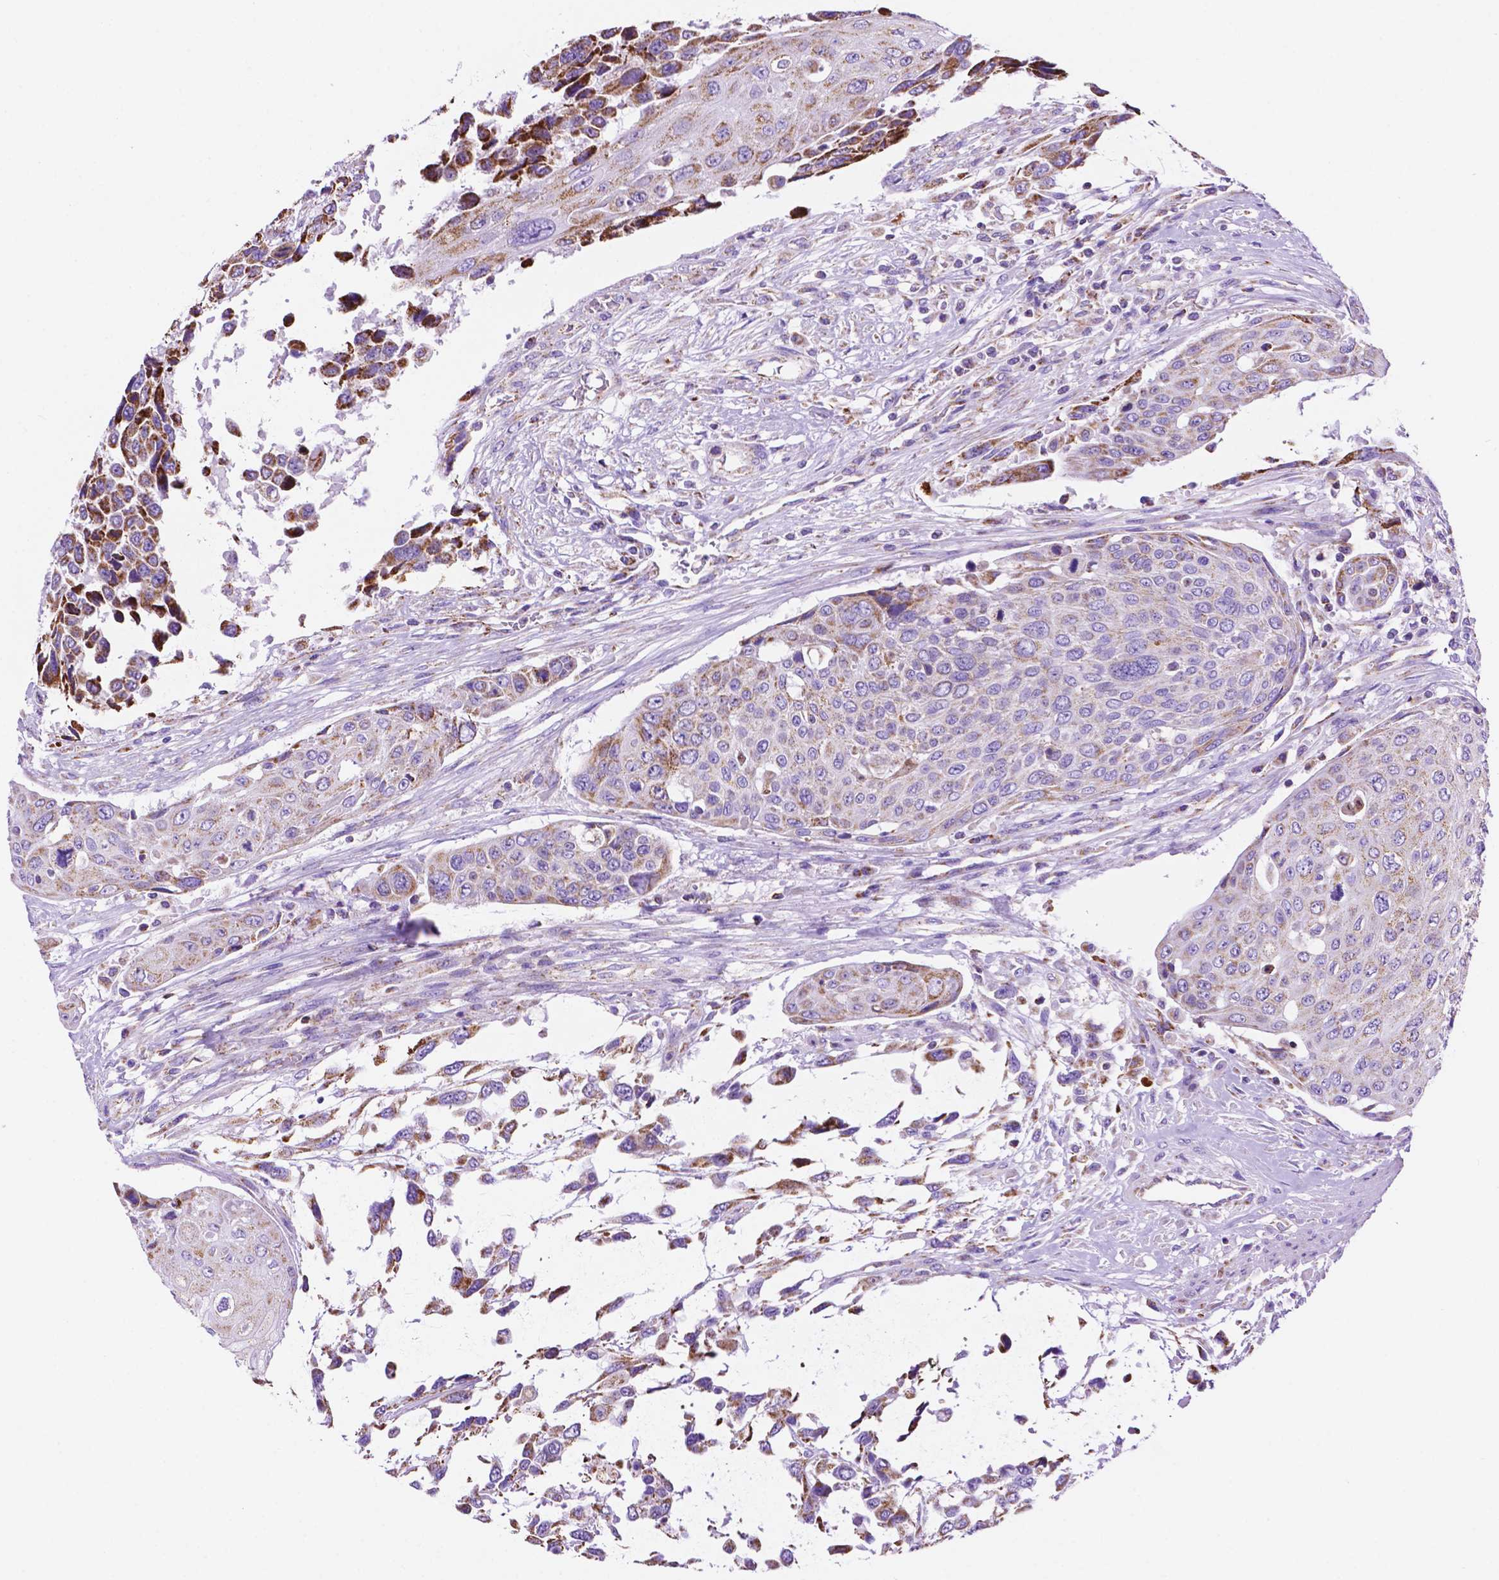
{"staining": {"intensity": "moderate", "quantity": ">75%", "location": "cytoplasmic/membranous"}, "tissue": "urothelial cancer", "cell_type": "Tumor cells", "image_type": "cancer", "snomed": [{"axis": "morphology", "description": "Urothelial carcinoma, High grade"}, {"axis": "topography", "description": "Urinary bladder"}], "caption": "Immunohistochemical staining of human urothelial cancer reveals medium levels of moderate cytoplasmic/membranous positivity in approximately >75% of tumor cells. Using DAB (brown) and hematoxylin (blue) stains, captured at high magnification using brightfield microscopy.", "gene": "GDPD5", "patient": {"sex": "female", "age": 70}}